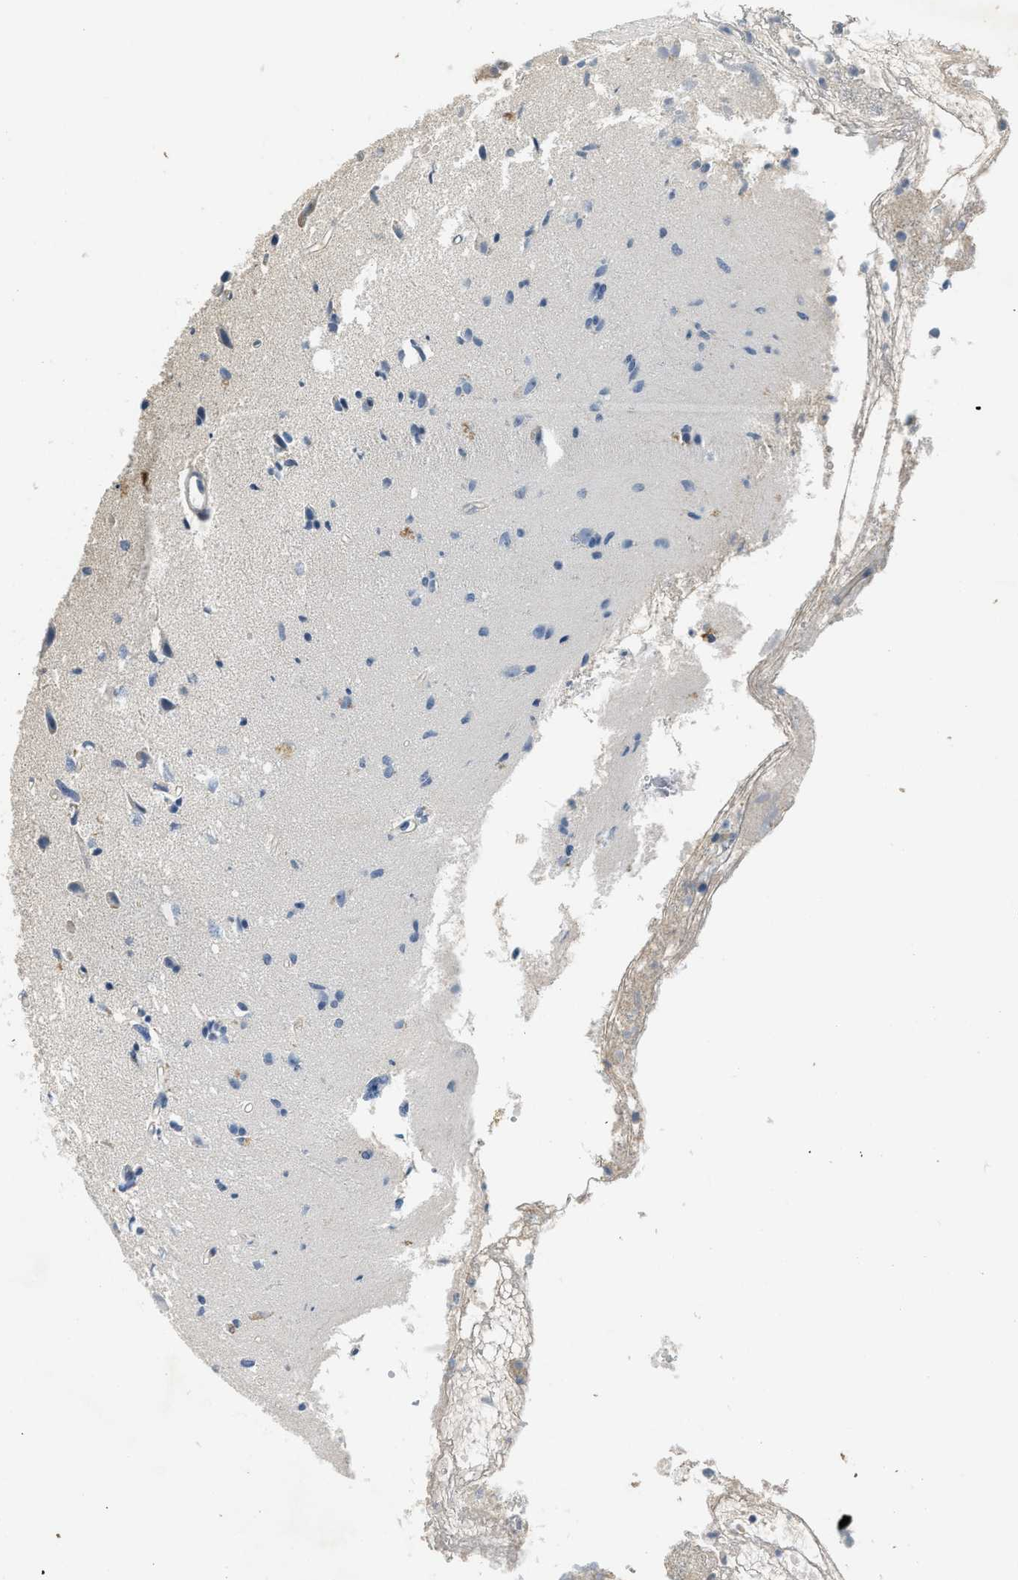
{"staining": {"intensity": "negative", "quantity": "none", "location": "none"}, "tissue": "glioma", "cell_type": "Tumor cells", "image_type": "cancer", "snomed": [{"axis": "morphology", "description": "Glioma, malignant, Low grade"}, {"axis": "topography", "description": "Brain"}], "caption": "There is no significant expression in tumor cells of glioma.", "gene": "TMEM154", "patient": {"sex": "female", "age": 46}}